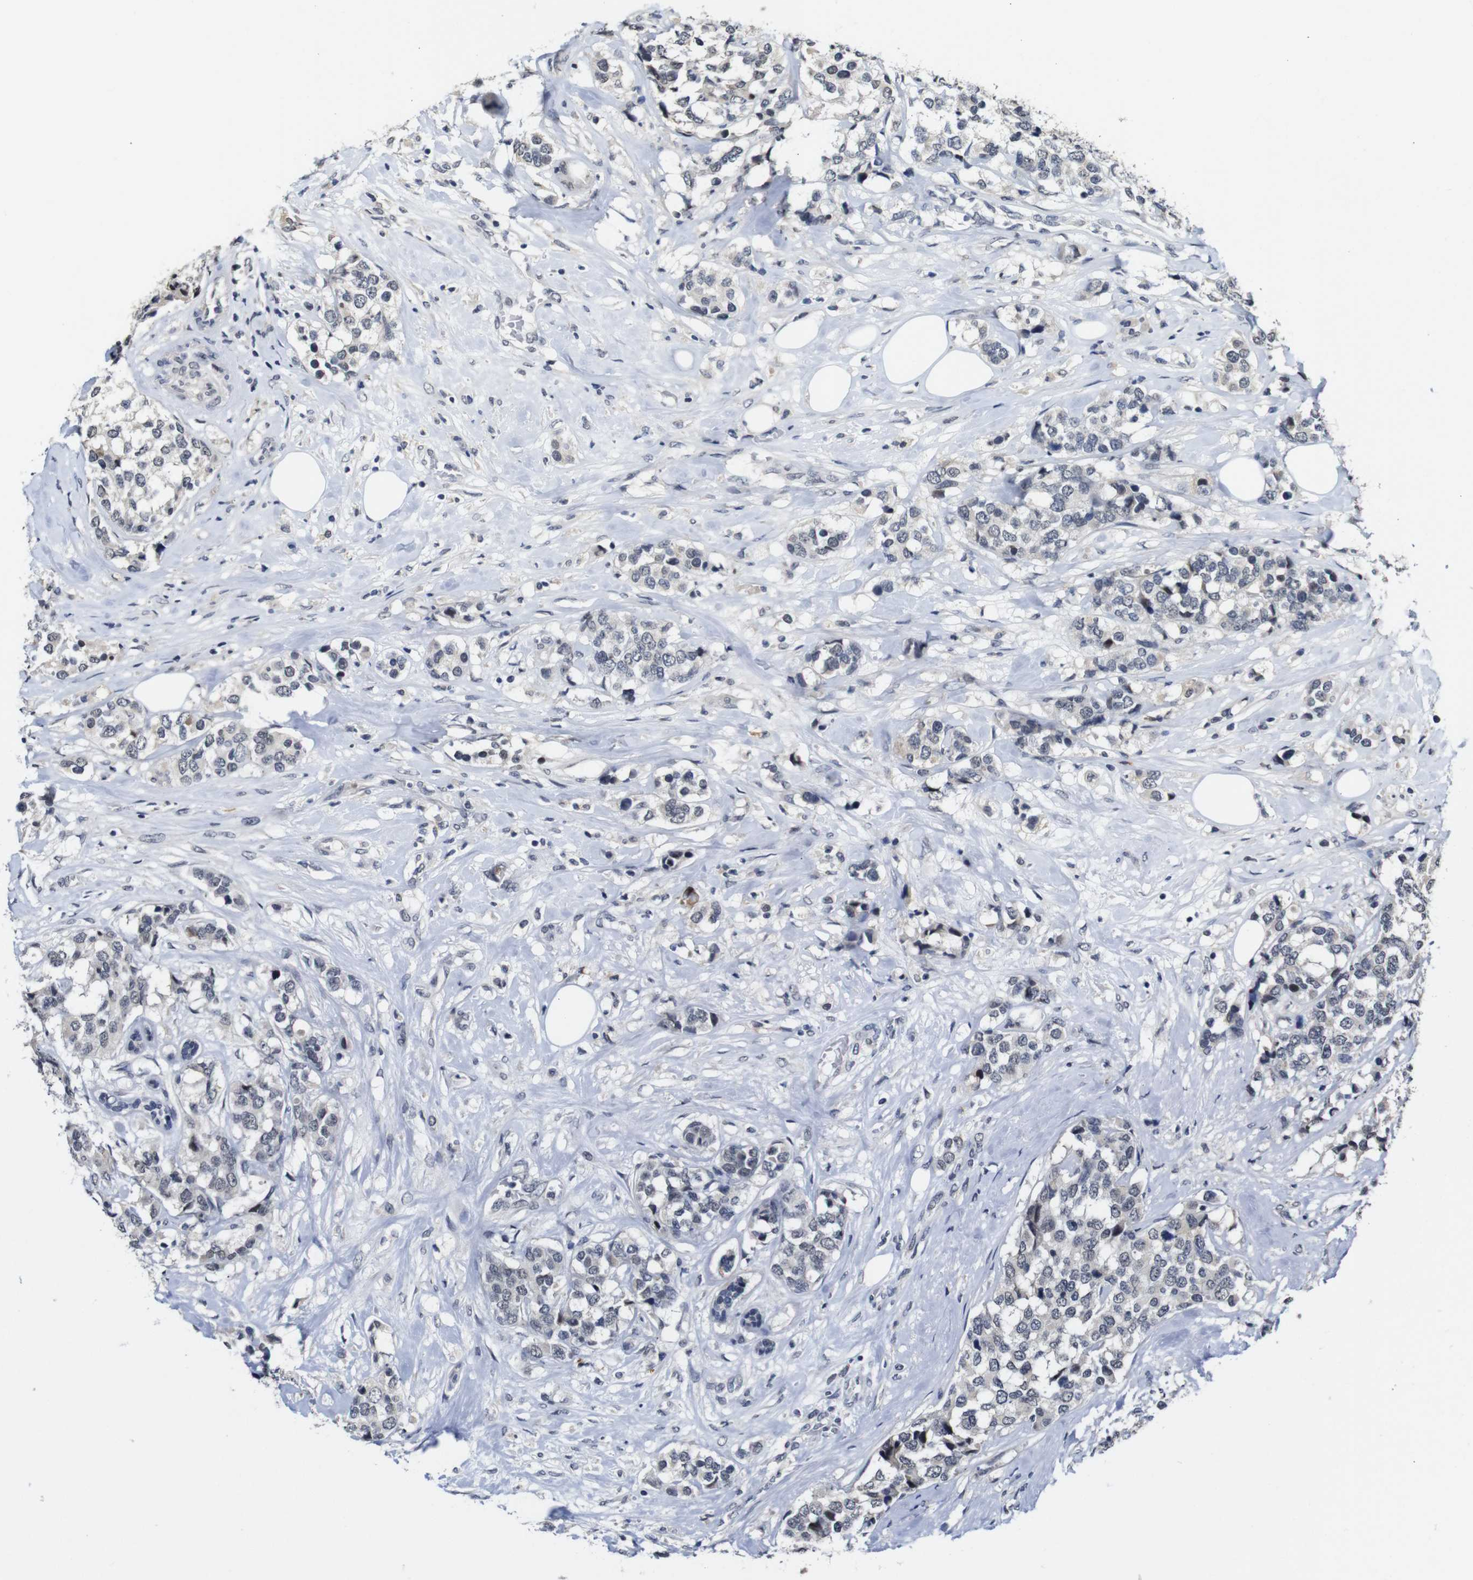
{"staining": {"intensity": "moderate", "quantity": "<25%", "location": "cytoplasmic/membranous"}, "tissue": "breast cancer", "cell_type": "Tumor cells", "image_type": "cancer", "snomed": [{"axis": "morphology", "description": "Lobular carcinoma"}, {"axis": "topography", "description": "Breast"}], "caption": "Immunohistochemistry photomicrograph of neoplastic tissue: breast cancer stained using immunohistochemistry demonstrates low levels of moderate protein expression localized specifically in the cytoplasmic/membranous of tumor cells, appearing as a cytoplasmic/membranous brown color.", "gene": "NTRK3", "patient": {"sex": "female", "age": 59}}